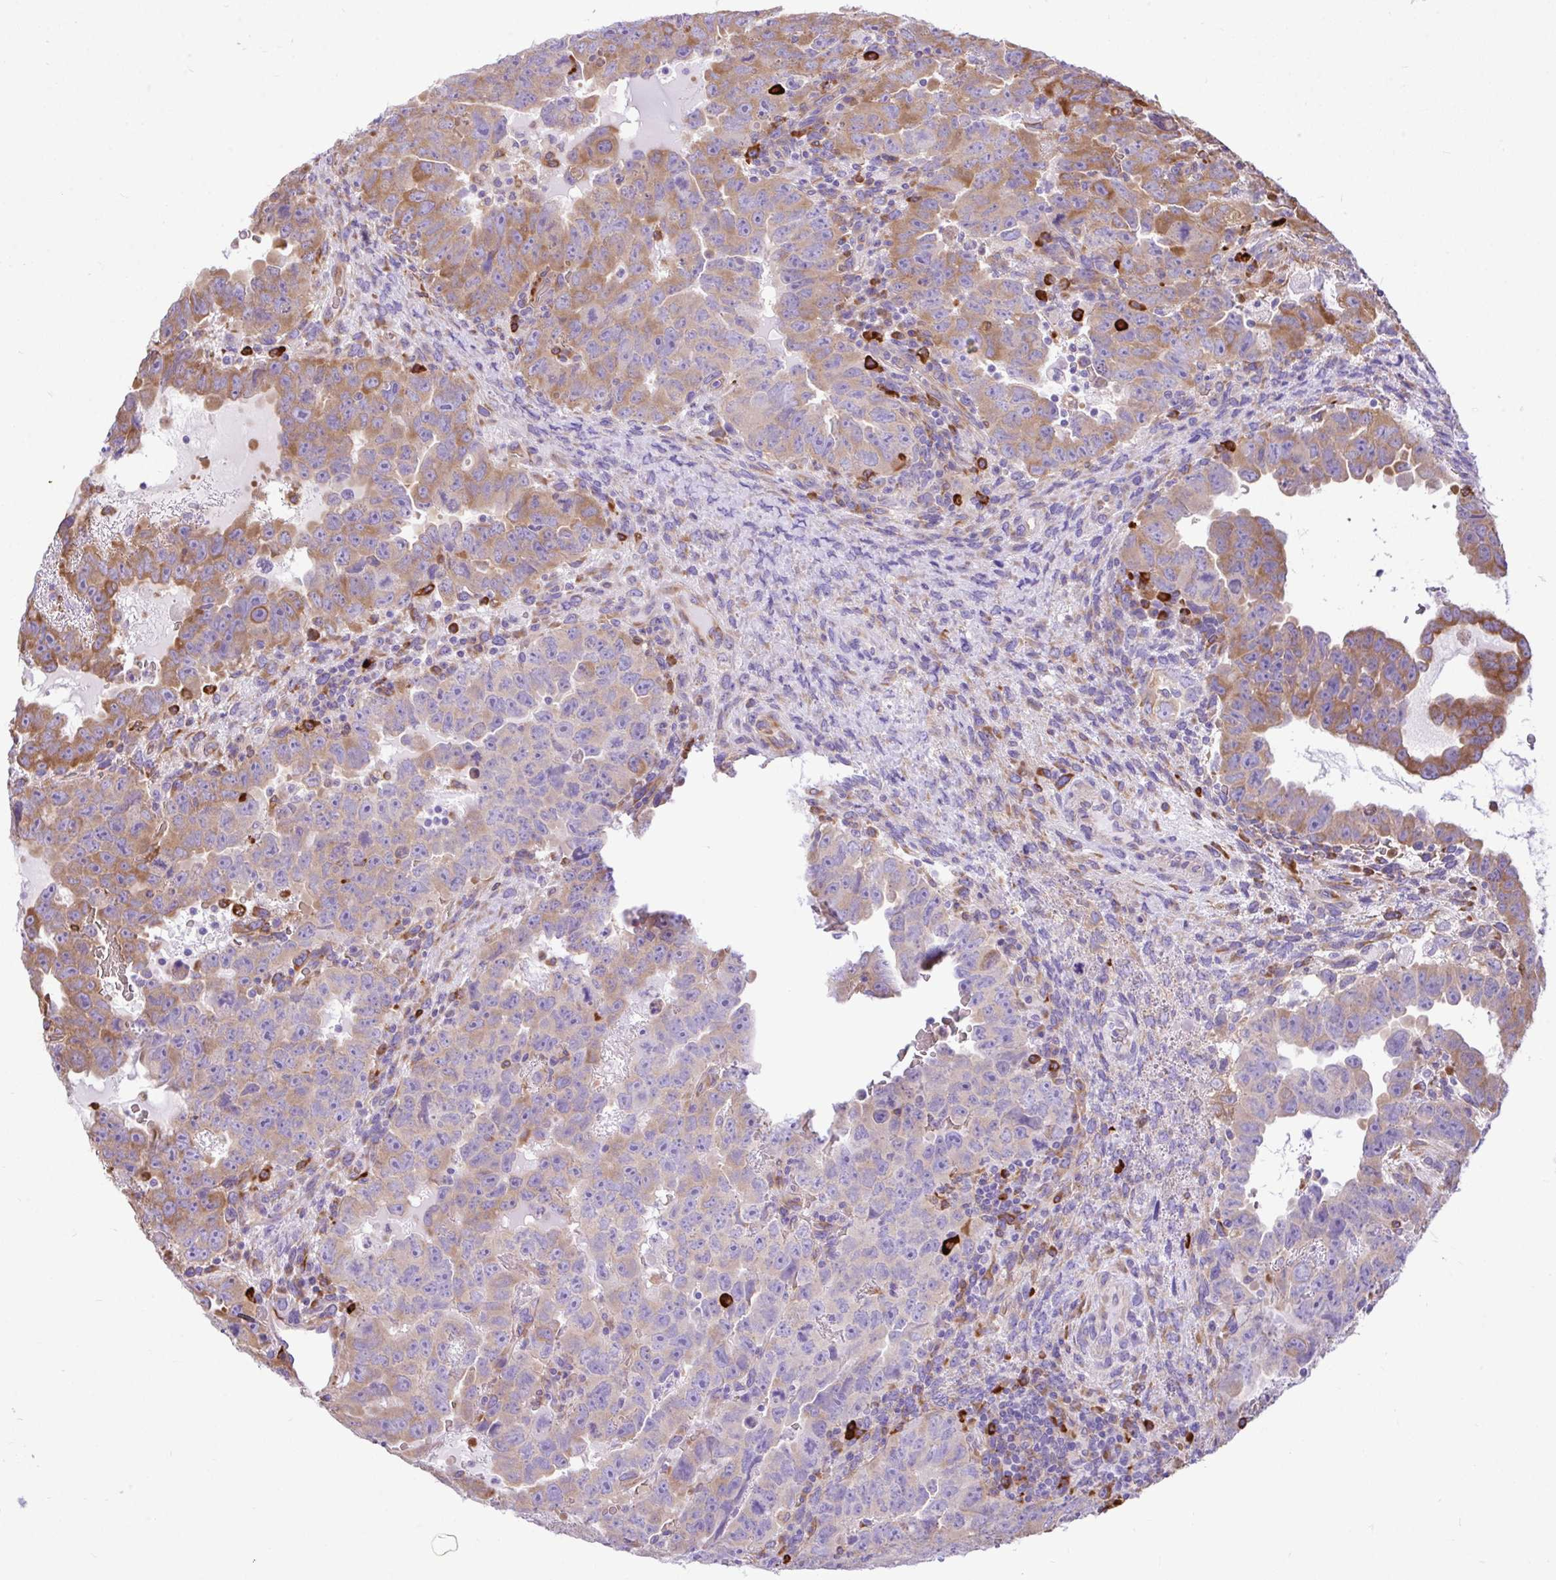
{"staining": {"intensity": "moderate", "quantity": "25%-75%", "location": "cytoplasmic/membranous"}, "tissue": "testis cancer", "cell_type": "Tumor cells", "image_type": "cancer", "snomed": [{"axis": "morphology", "description": "Carcinoma, Embryonal, NOS"}, {"axis": "topography", "description": "Testis"}], "caption": "High-magnification brightfield microscopy of embryonal carcinoma (testis) stained with DAB (brown) and counterstained with hematoxylin (blue). tumor cells exhibit moderate cytoplasmic/membranous expression is identified in about25%-75% of cells.", "gene": "EEF1A2", "patient": {"sex": "male", "age": 24}}